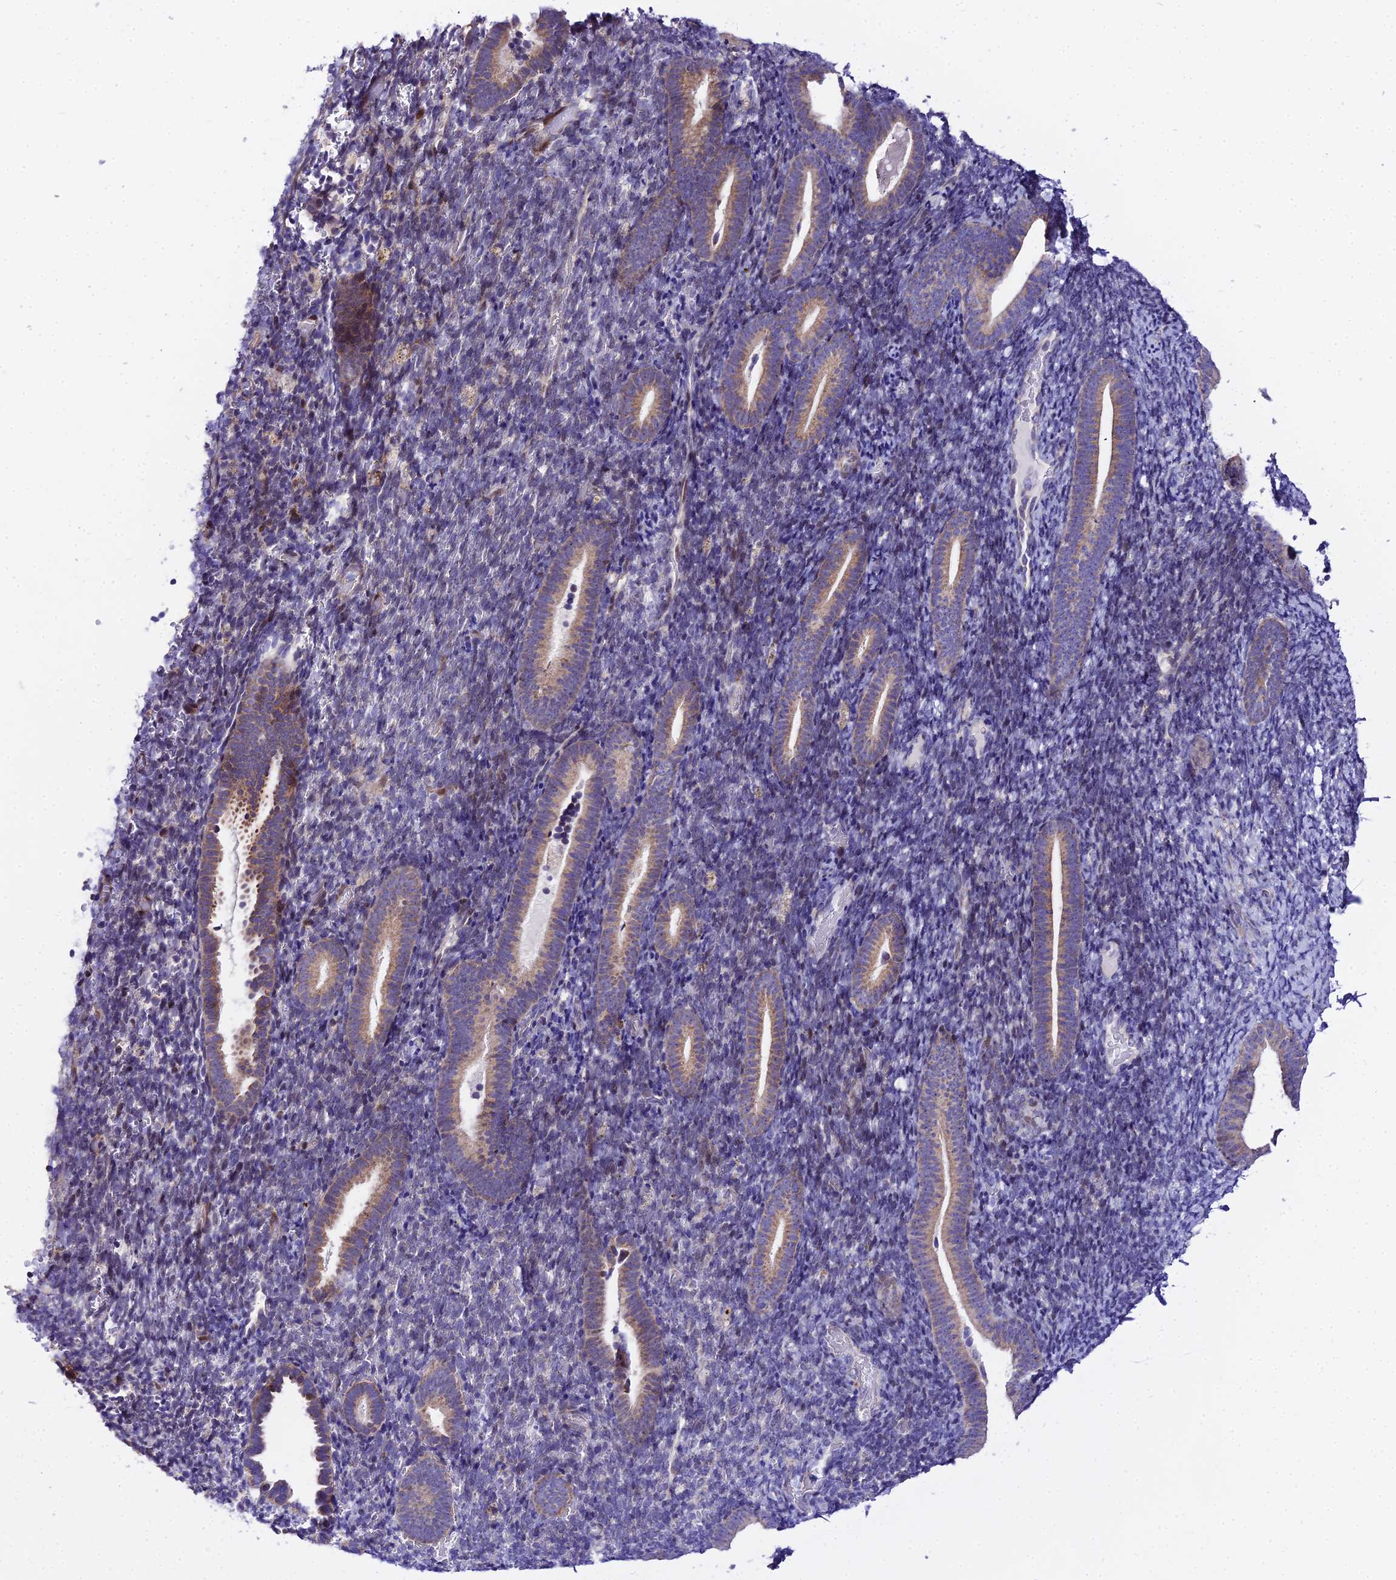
{"staining": {"intensity": "negative", "quantity": "none", "location": "none"}, "tissue": "endometrium", "cell_type": "Cells in endometrial stroma", "image_type": "normal", "snomed": [{"axis": "morphology", "description": "Normal tissue, NOS"}, {"axis": "topography", "description": "Endometrium"}], "caption": "This is an IHC histopathology image of normal endometrium. There is no staining in cells in endometrial stroma.", "gene": "ATP5PB", "patient": {"sex": "female", "age": 51}}